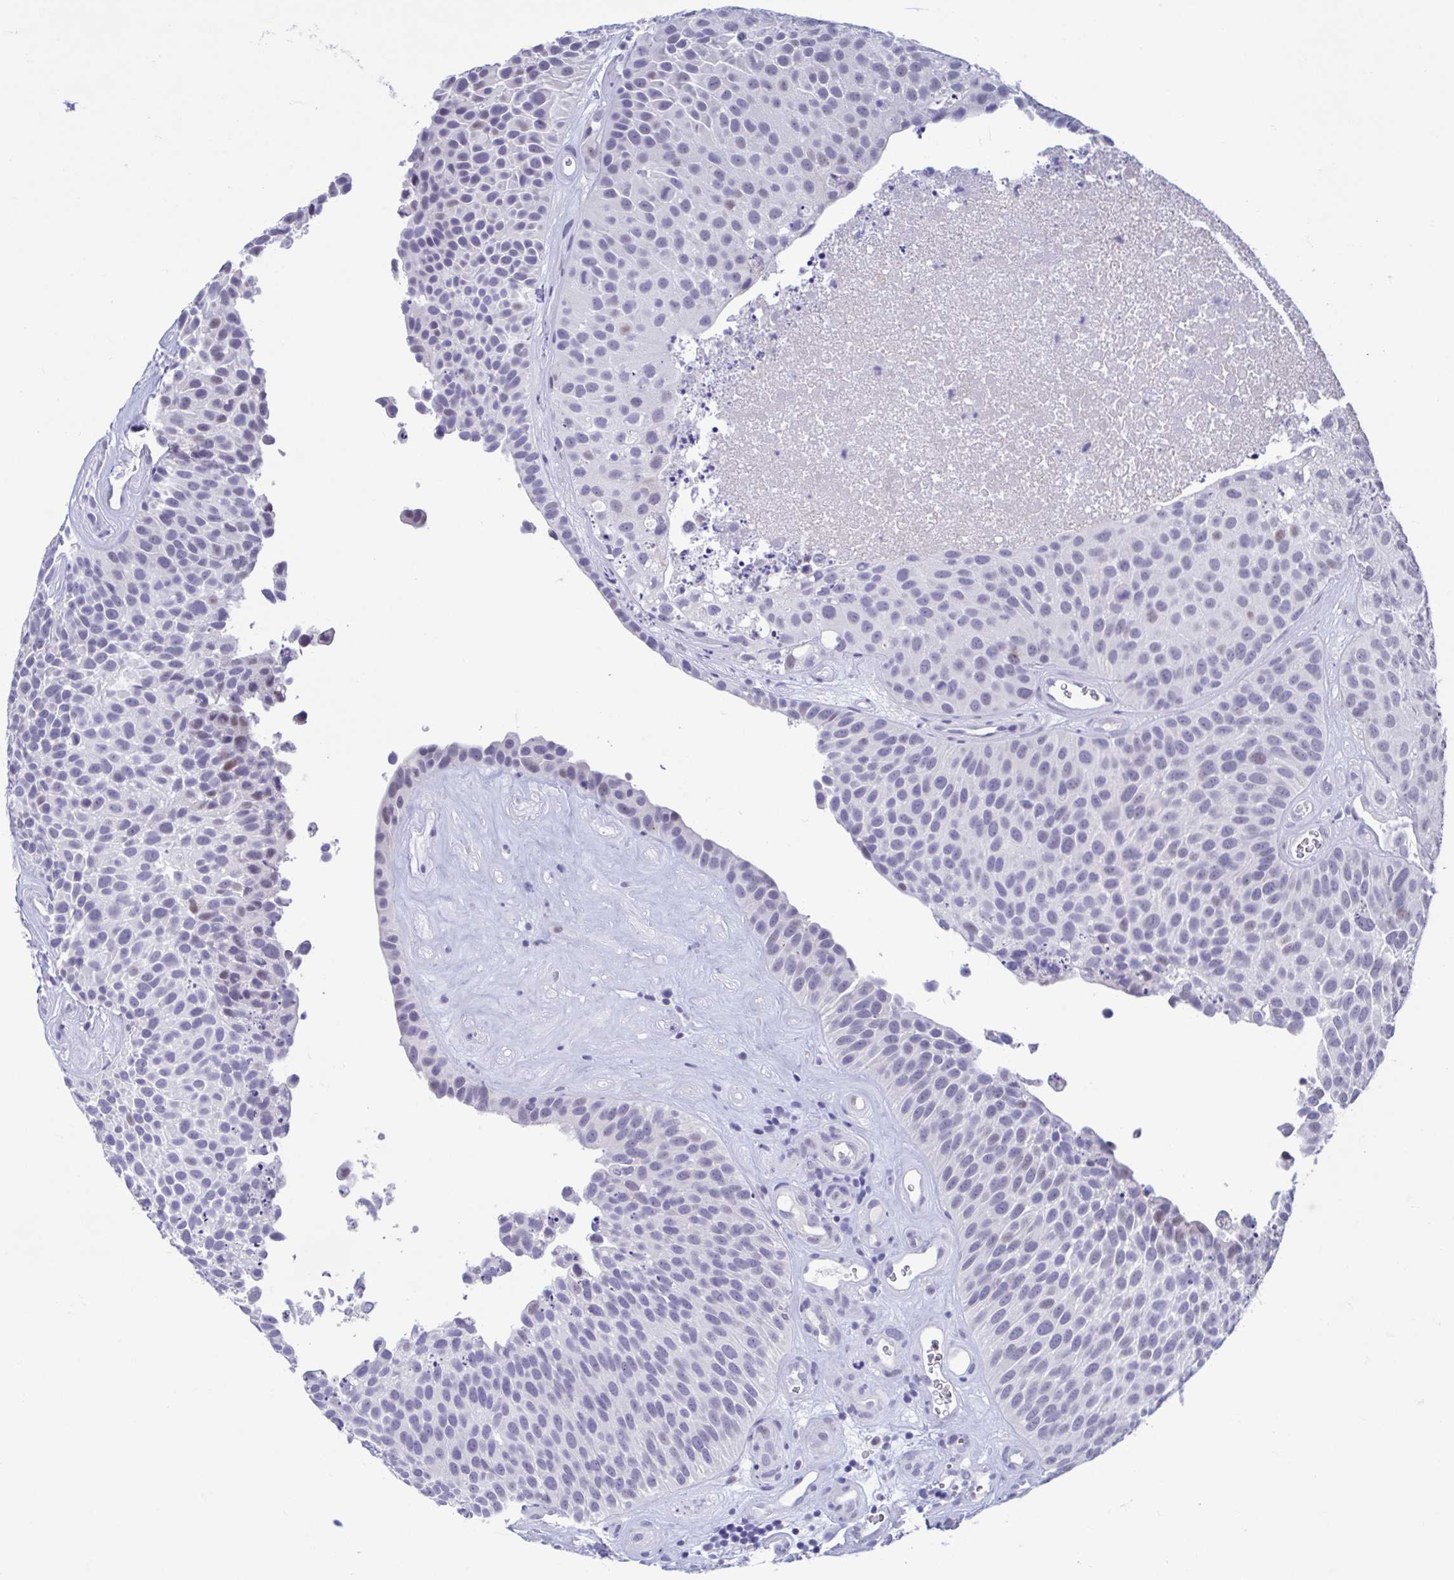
{"staining": {"intensity": "weak", "quantity": "<25%", "location": "nuclear"}, "tissue": "urothelial cancer", "cell_type": "Tumor cells", "image_type": "cancer", "snomed": [{"axis": "morphology", "description": "Urothelial carcinoma, Low grade"}, {"axis": "topography", "description": "Urinary bladder"}], "caption": "Urothelial cancer was stained to show a protein in brown. There is no significant positivity in tumor cells.", "gene": "PERM1", "patient": {"sex": "male", "age": 76}}